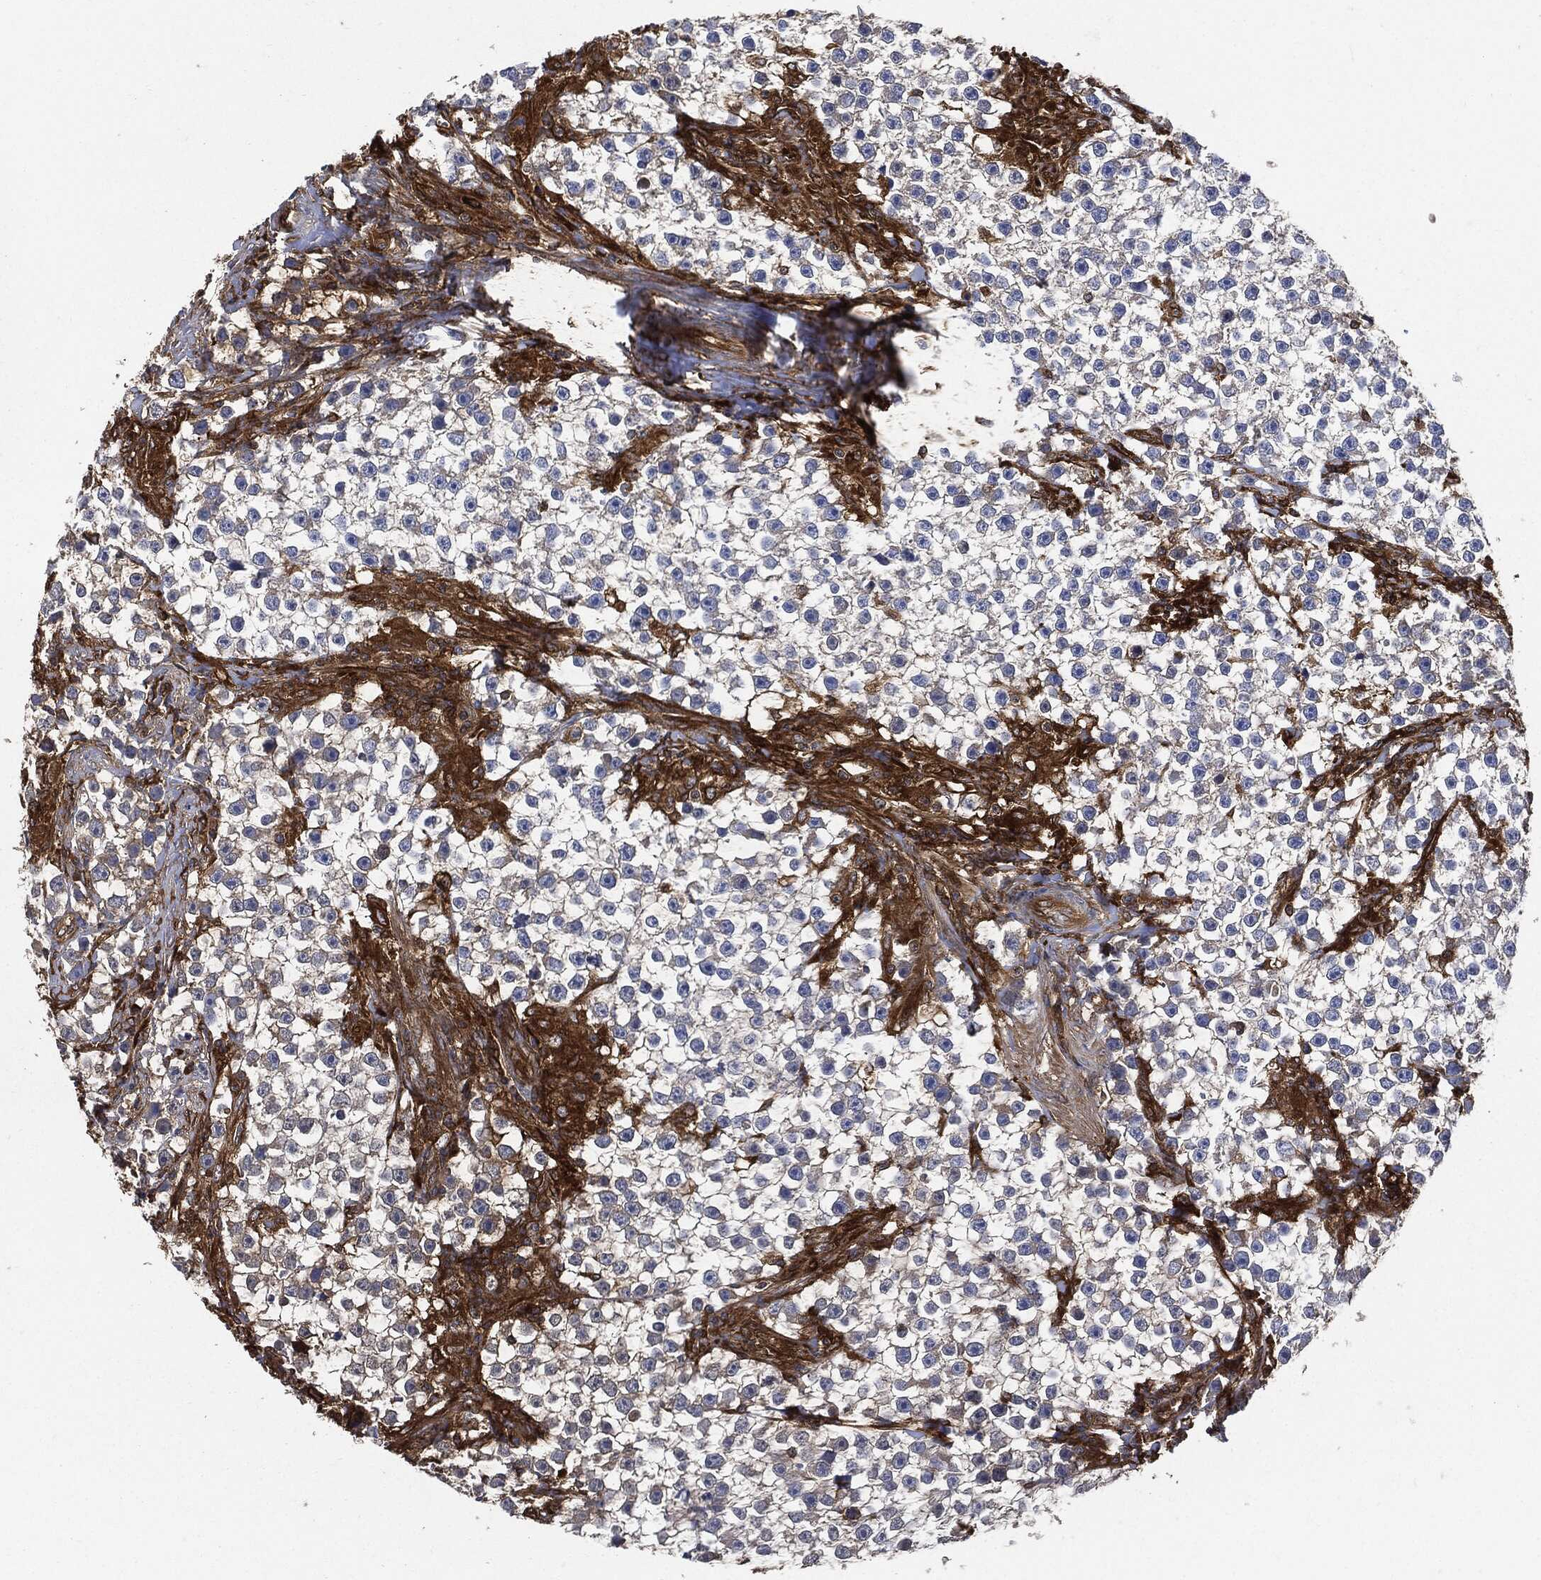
{"staining": {"intensity": "negative", "quantity": "none", "location": "none"}, "tissue": "testis cancer", "cell_type": "Tumor cells", "image_type": "cancer", "snomed": [{"axis": "morphology", "description": "Seminoma, NOS"}, {"axis": "topography", "description": "Testis"}], "caption": "Protein analysis of seminoma (testis) demonstrates no significant staining in tumor cells. (Brightfield microscopy of DAB immunohistochemistry at high magnification).", "gene": "XPNPEP1", "patient": {"sex": "male", "age": 59}}